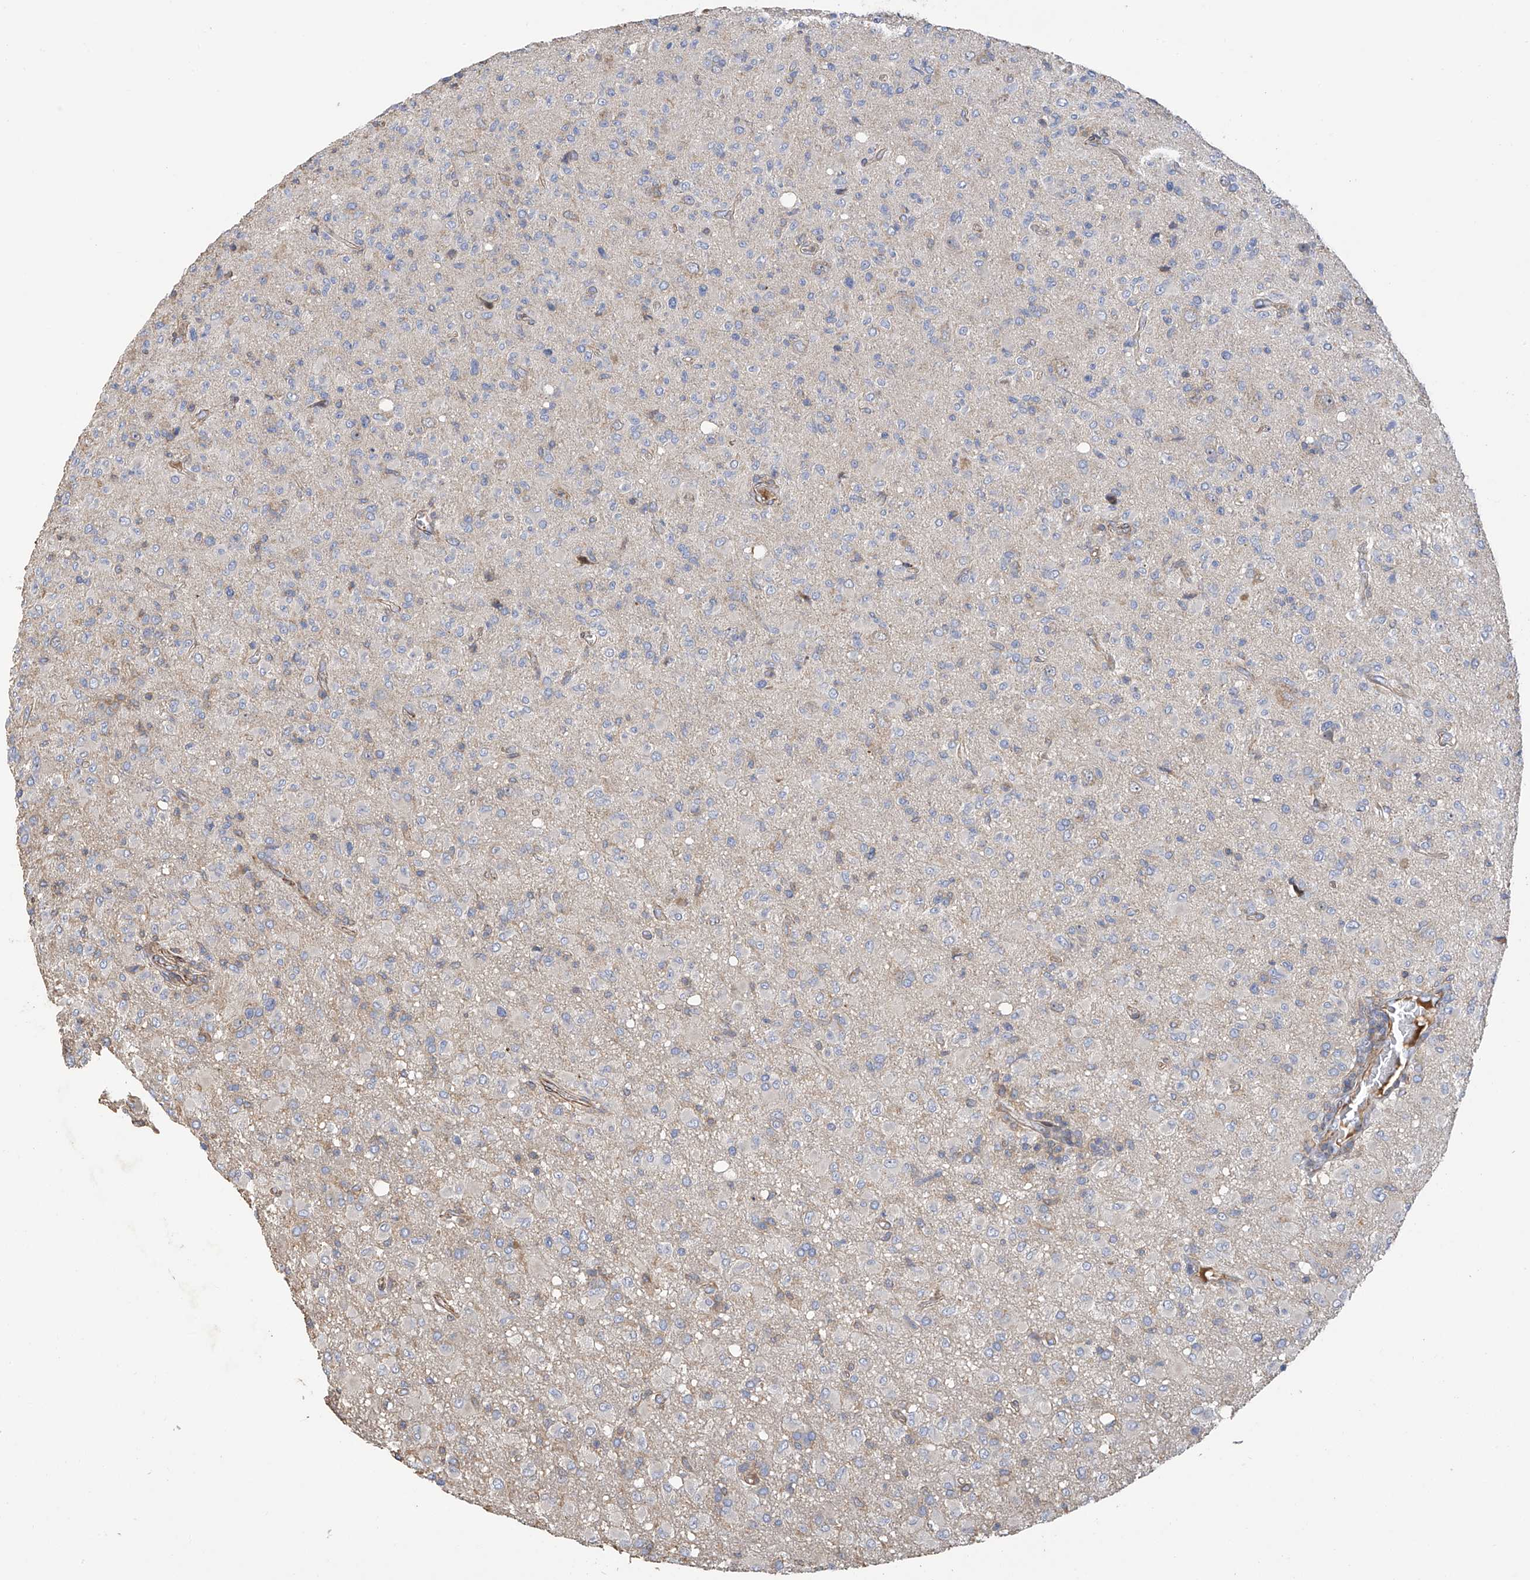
{"staining": {"intensity": "negative", "quantity": "none", "location": "none"}, "tissue": "glioma", "cell_type": "Tumor cells", "image_type": "cancer", "snomed": [{"axis": "morphology", "description": "Glioma, malignant, High grade"}, {"axis": "topography", "description": "Brain"}], "caption": "Tumor cells are negative for brown protein staining in high-grade glioma (malignant).", "gene": "SLC43A3", "patient": {"sex": "female", "age": 57}}